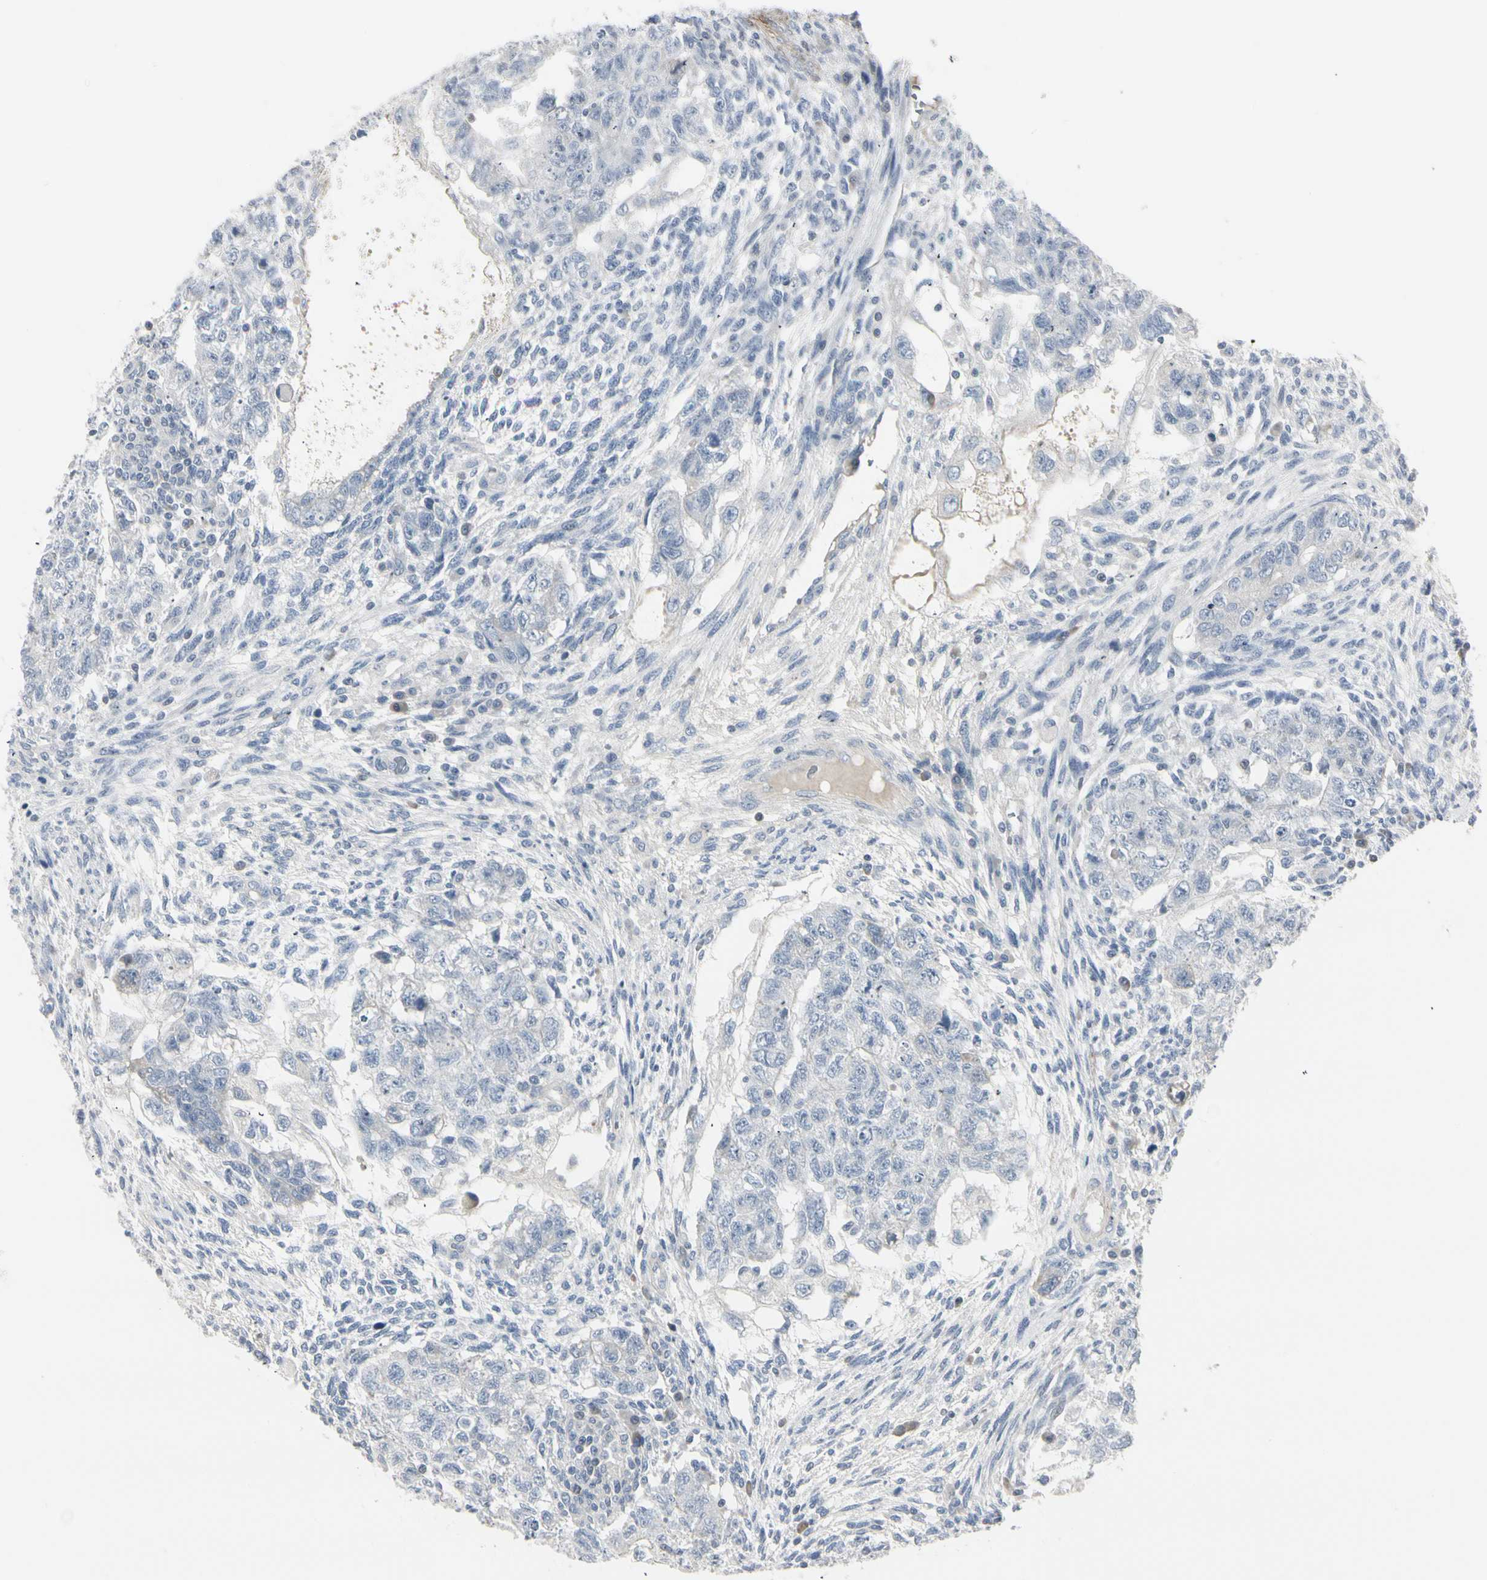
{"staining": {"intensity": "negative", "quantity": "none", "location": "none"}, "tissue": "testis cancer", "cell_type": "Tumor cells", "image_type": "cancer", "snomed": [{"axis": "morphology", "description": "Normal tissue, NOS"}, {"axis": "morphology", "description": "Carcinoma, Embryonal, NOS"}, {"axis": "topography", "description": "Testis"}], "caption": "A high-resolution histopathology image shows immunohistochemistry staining of embryonal carcinoma (testis), which reveals no significant expression in tumor cells.", "gene": "DMPK", "patient": {"sex": "male", "age": 36}}